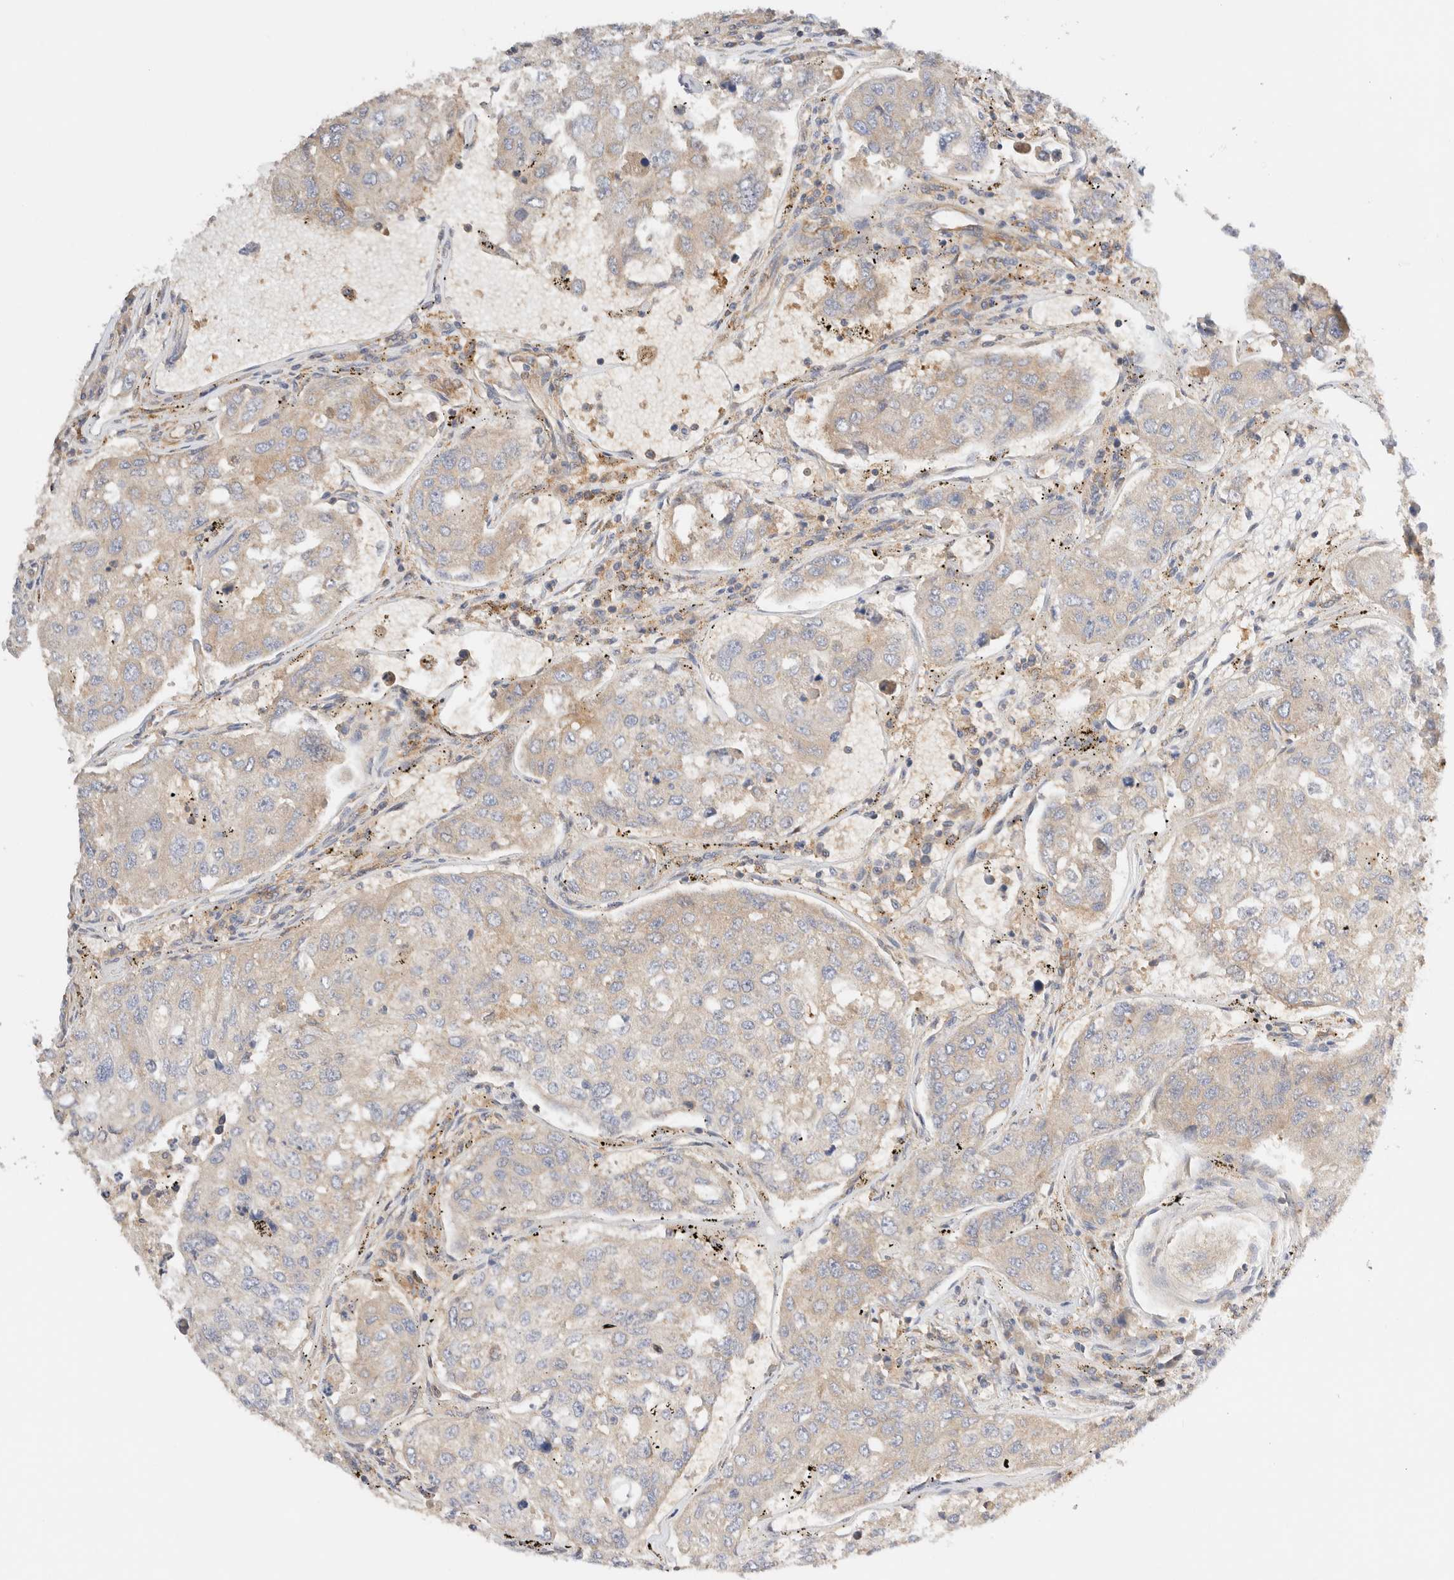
{"staining": {"intensity": "weak", "quantity": "25%-75%", "location": "cytoplasmic/membranous"}, "tissue": "urothelial cancer", "cell_type": "Tumor cells", "image_type": "cancer", "snomed": [{"axis": "morphology", "description": "Urothelial carcinoma, High grade"}, {"axis": "topography", "description": "Lymph node"}, {"axis": "topography", "description": "Urinary bladder"}], "caption": "The immunohistochemical stain shows weak cytoplasmic/membranous expression in tumor cells of urothelial cancer tissue.", "gene": "RABEP1", "patient": {"sex": "male", "age": 51}}